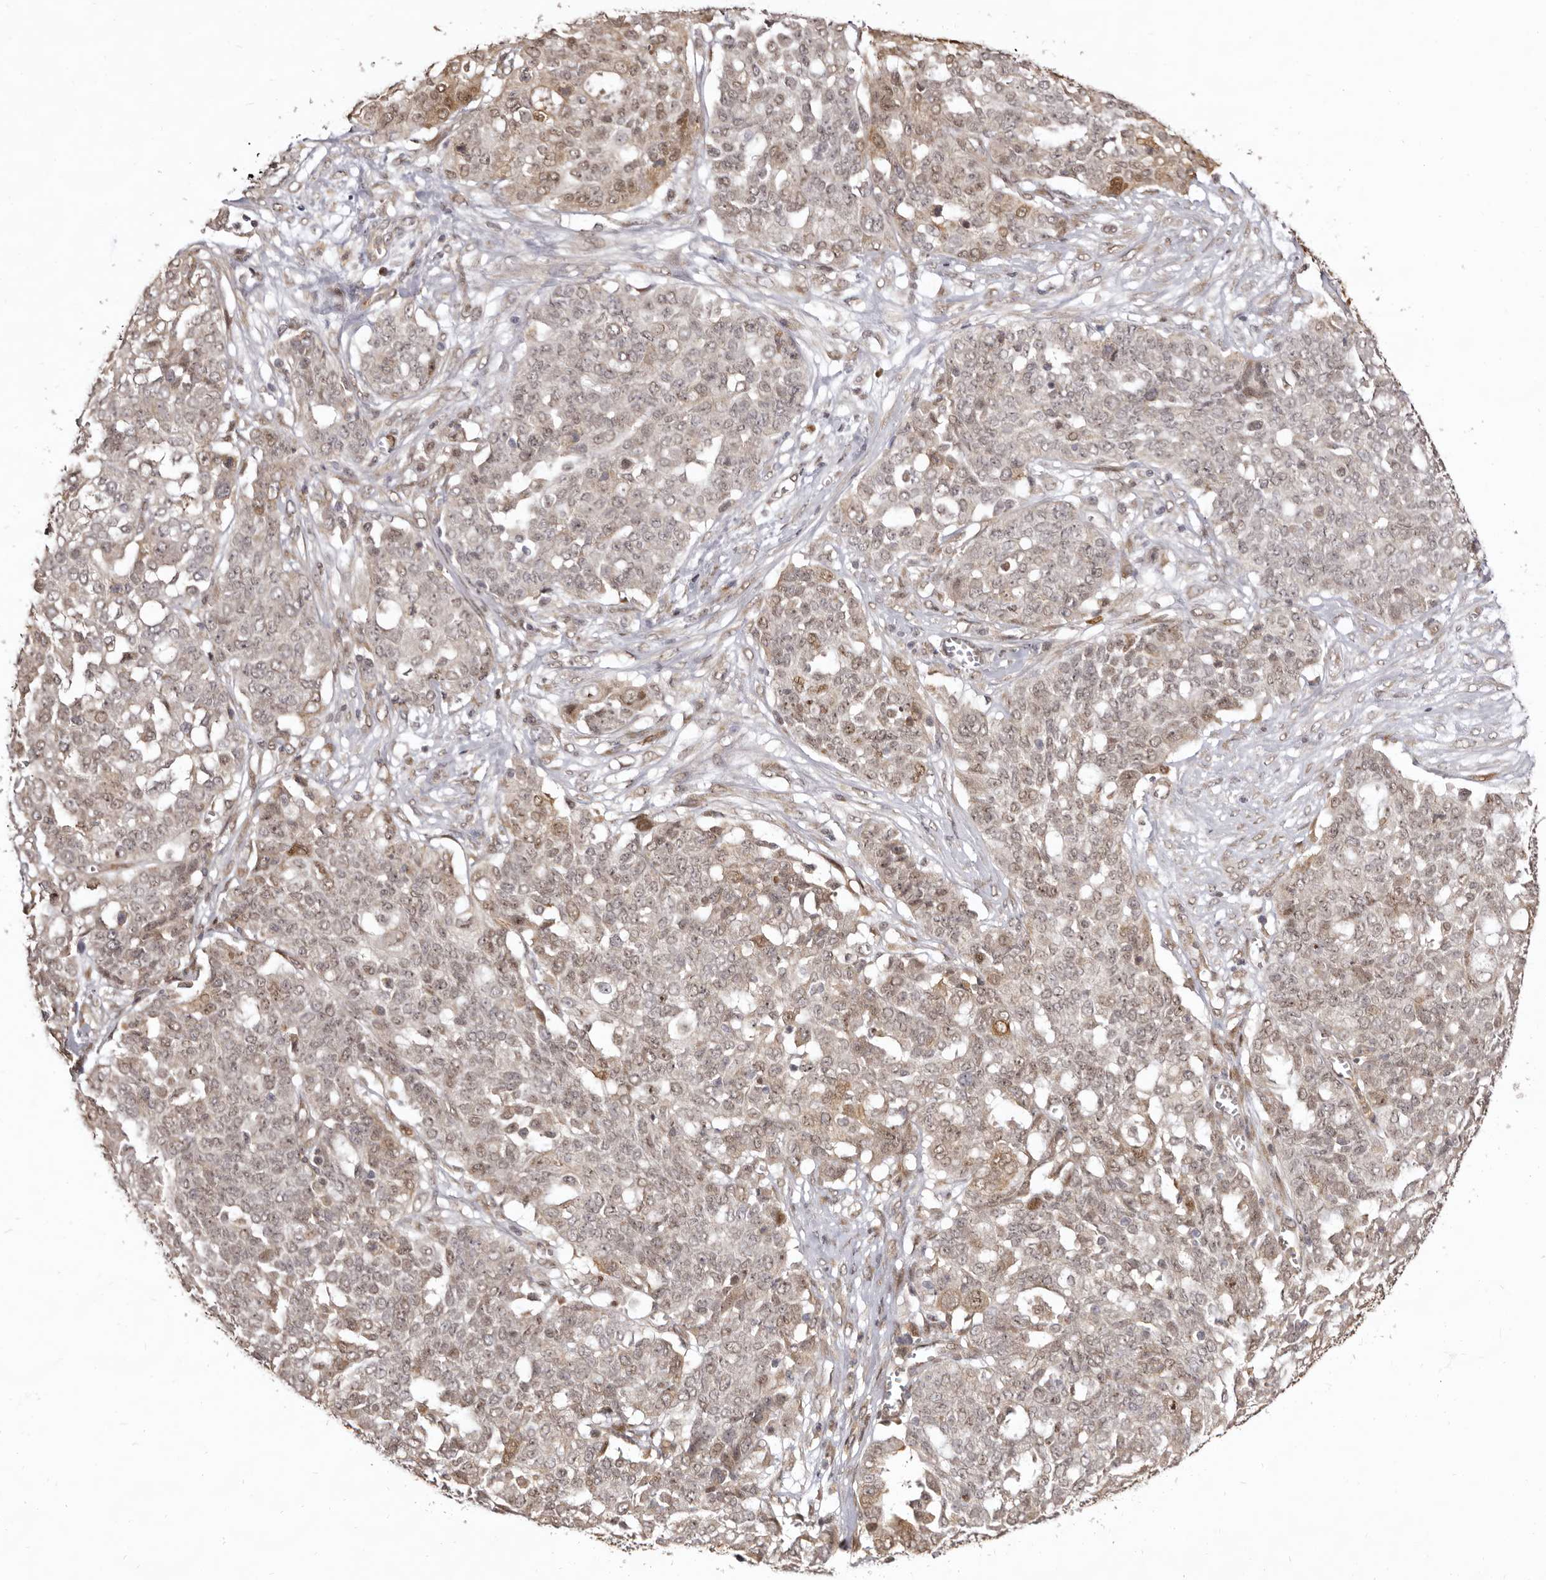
{"staining": {"intensity": "weak", "quantity": "25%-75%", "location": "cytoplasmic/membranous,nuclear"}, "tissue": "ovarian cancer", "cell_type": "Tumor cells", "image_type": "cancer", "snomed": [{"axis": "morphology", "description": "Cystadenocarcinoma, serous, NOS"}, {"axis": "topography", "description": "Soft tissue"}, {"axis": "topography", "description": "Ovary"}], "caption": "About 25%-75% of tumor cells in serous cystadenocarcinoma (ovarian) show weak cytoplasmic/membranous and nuclear protein positivity as visualized by brown immunohistochemical staining.", "gene": "ZNF326", "patient": {"sex": "female", "age": 57}}